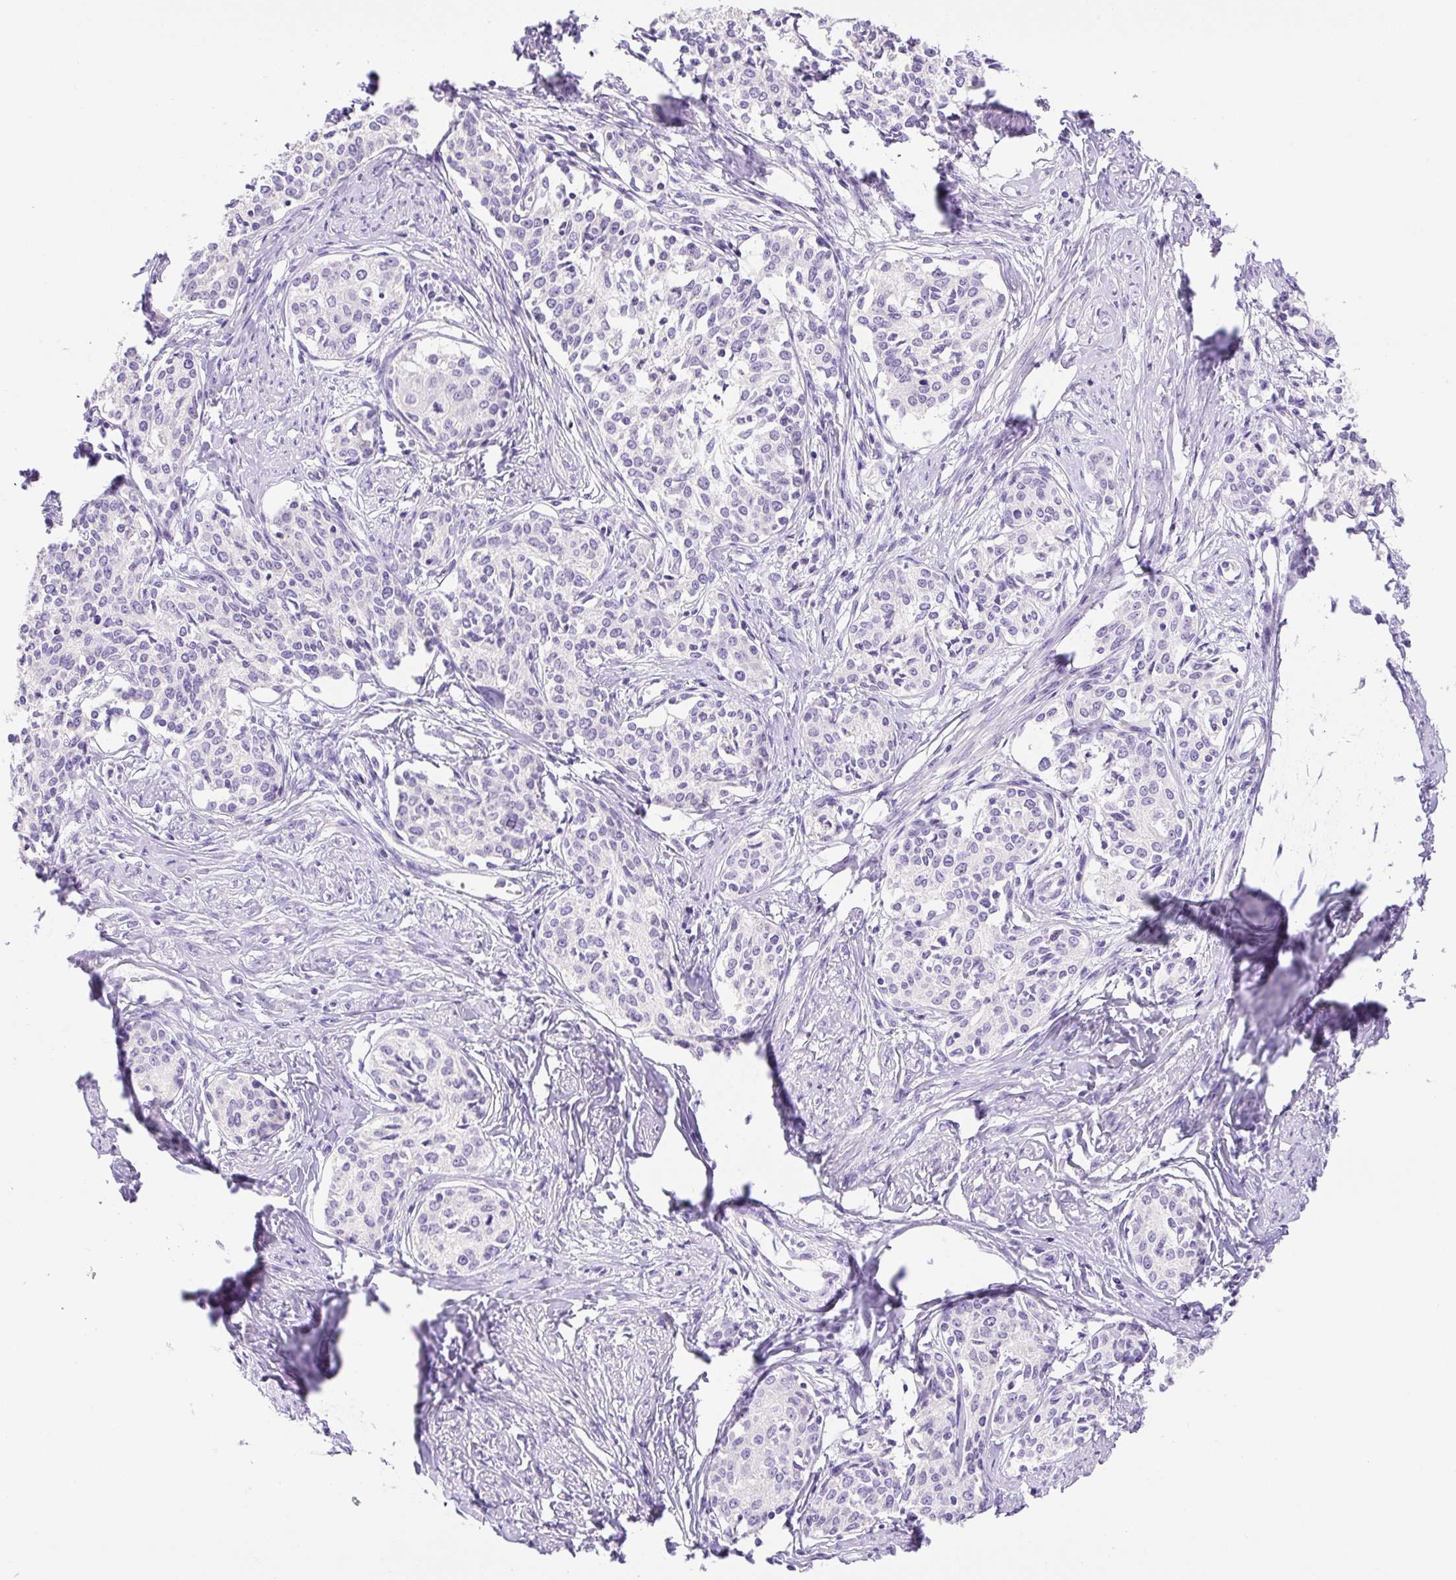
{"staining": {"intensity": "negative", "quantity": "none", "location": "none"}, "tissue": "cervical cancer", "cell_type": "Tumor cells", "image_type": "cancer", "snomed": [{"axis": "morphology", "description": "Squamous cell carcinoma, NOS"}, {"axis": "morphology", "description": "Adenocarcinoma, NOS"}, {"axis": "topography", "description": "Cervix"}], "caption": "This histopathology image is of cervical cancer (squamous cell carcinoma) stained with immunohistochemistry to label a protein in brown with the nuclei are counter-stained blue. There is no positivity in tumor cells. (DAB immunohistochemistry, high magnification).", "gene": "NDST3", "patient": {"sex": "female", "age": 52}}